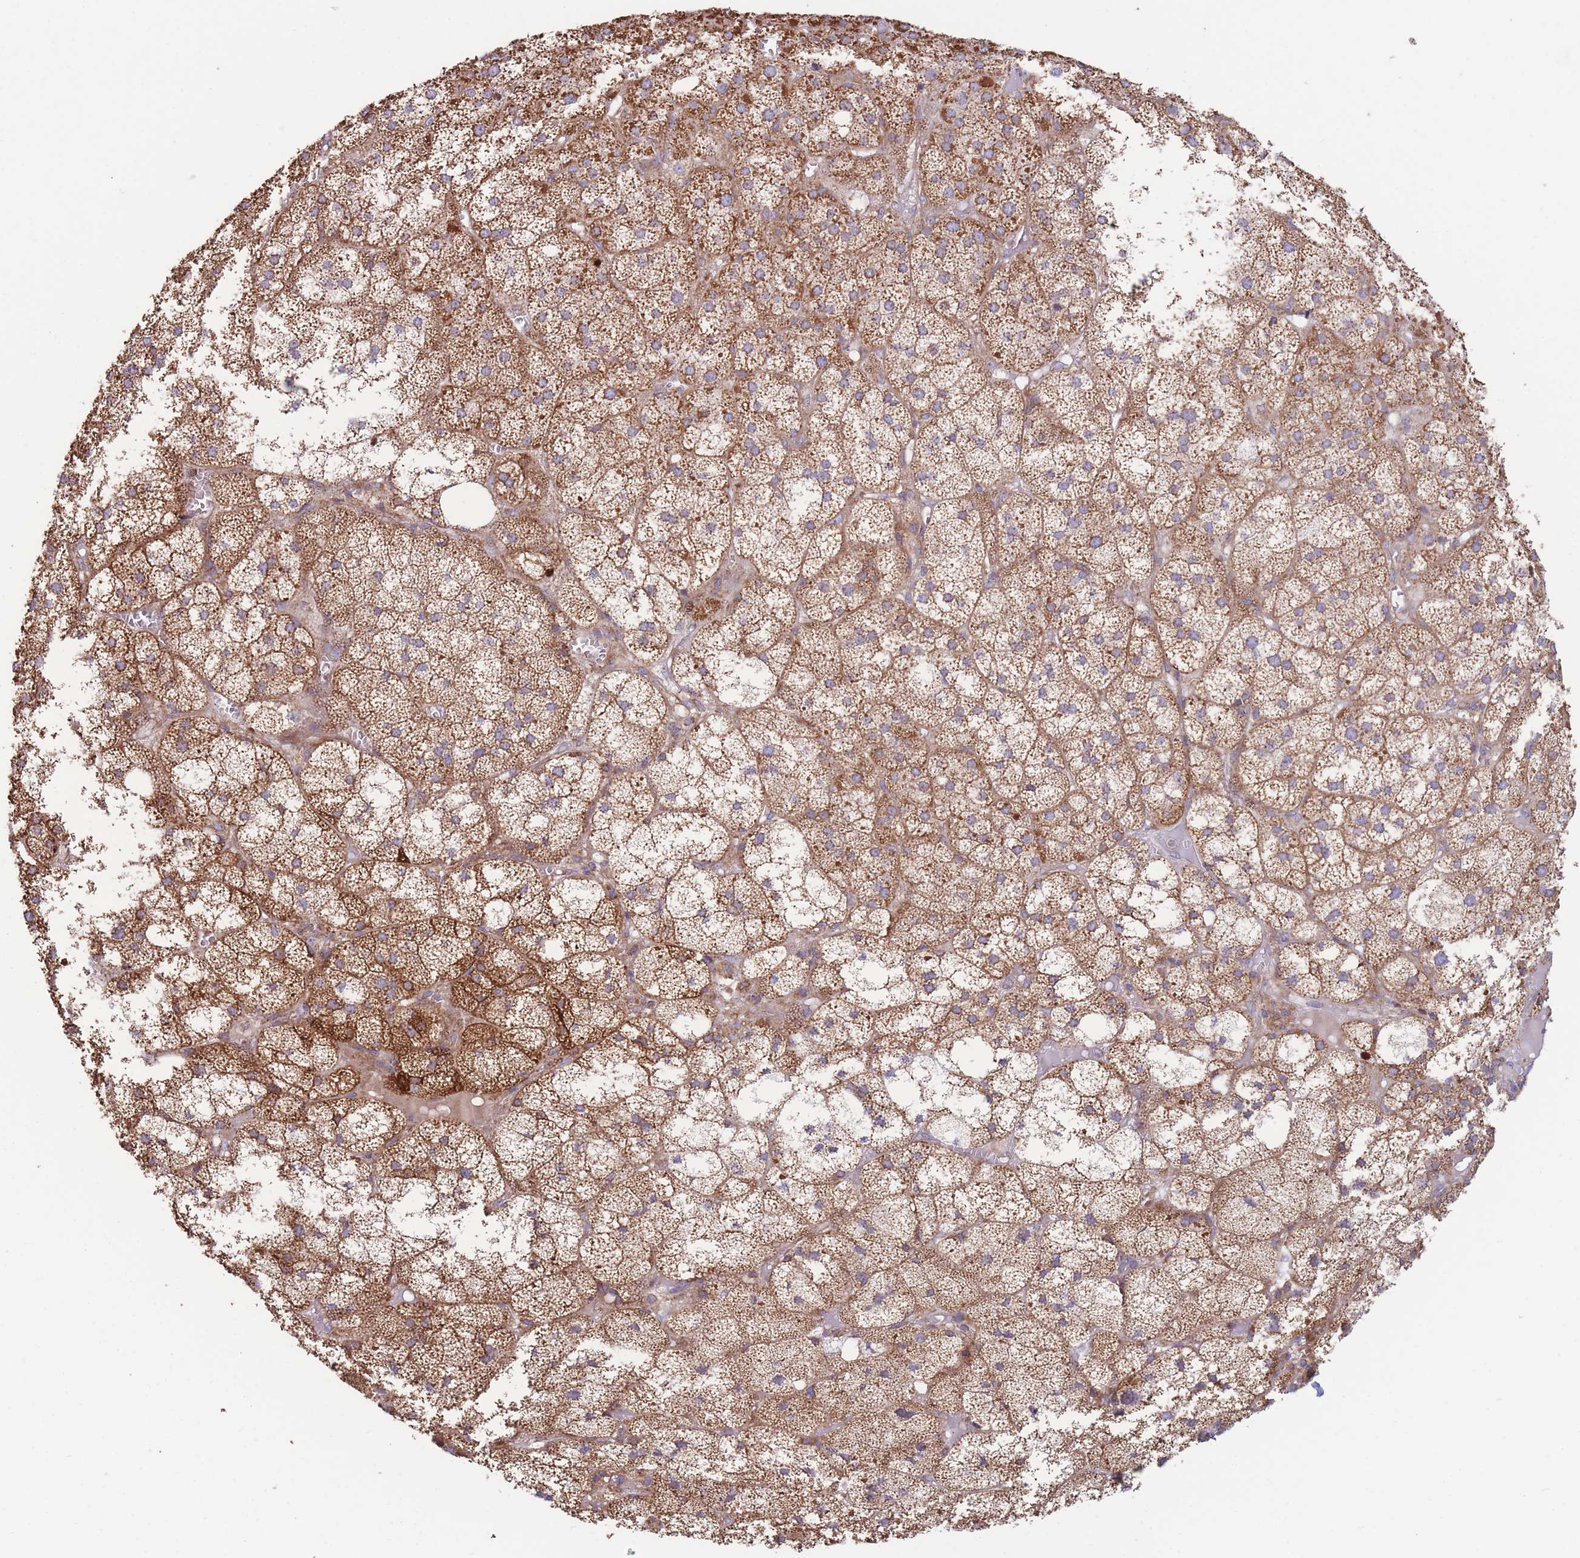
{"staining": {"intensity": "moderate", "quantity": ">75%", "location": "cytoplasmic/membranous"}, "tissue": "adrenal gland", "cell_type": "Glandular cells", "image_type": "normal", "snomed": [{"axis": "morphology", "description": "Normal tissue, NOS"}, {"axis": "topography", "description": "Adrenal gland"}], "caption": "Approximately >75% of glandular cells in unremarkable adrenal gland show moderate cytoplasmic/membranous protein expression as visualized by brown immunohistochemical staining.", "gene": "FKBP8", "patient": {"sex": "female", "age": 61}}